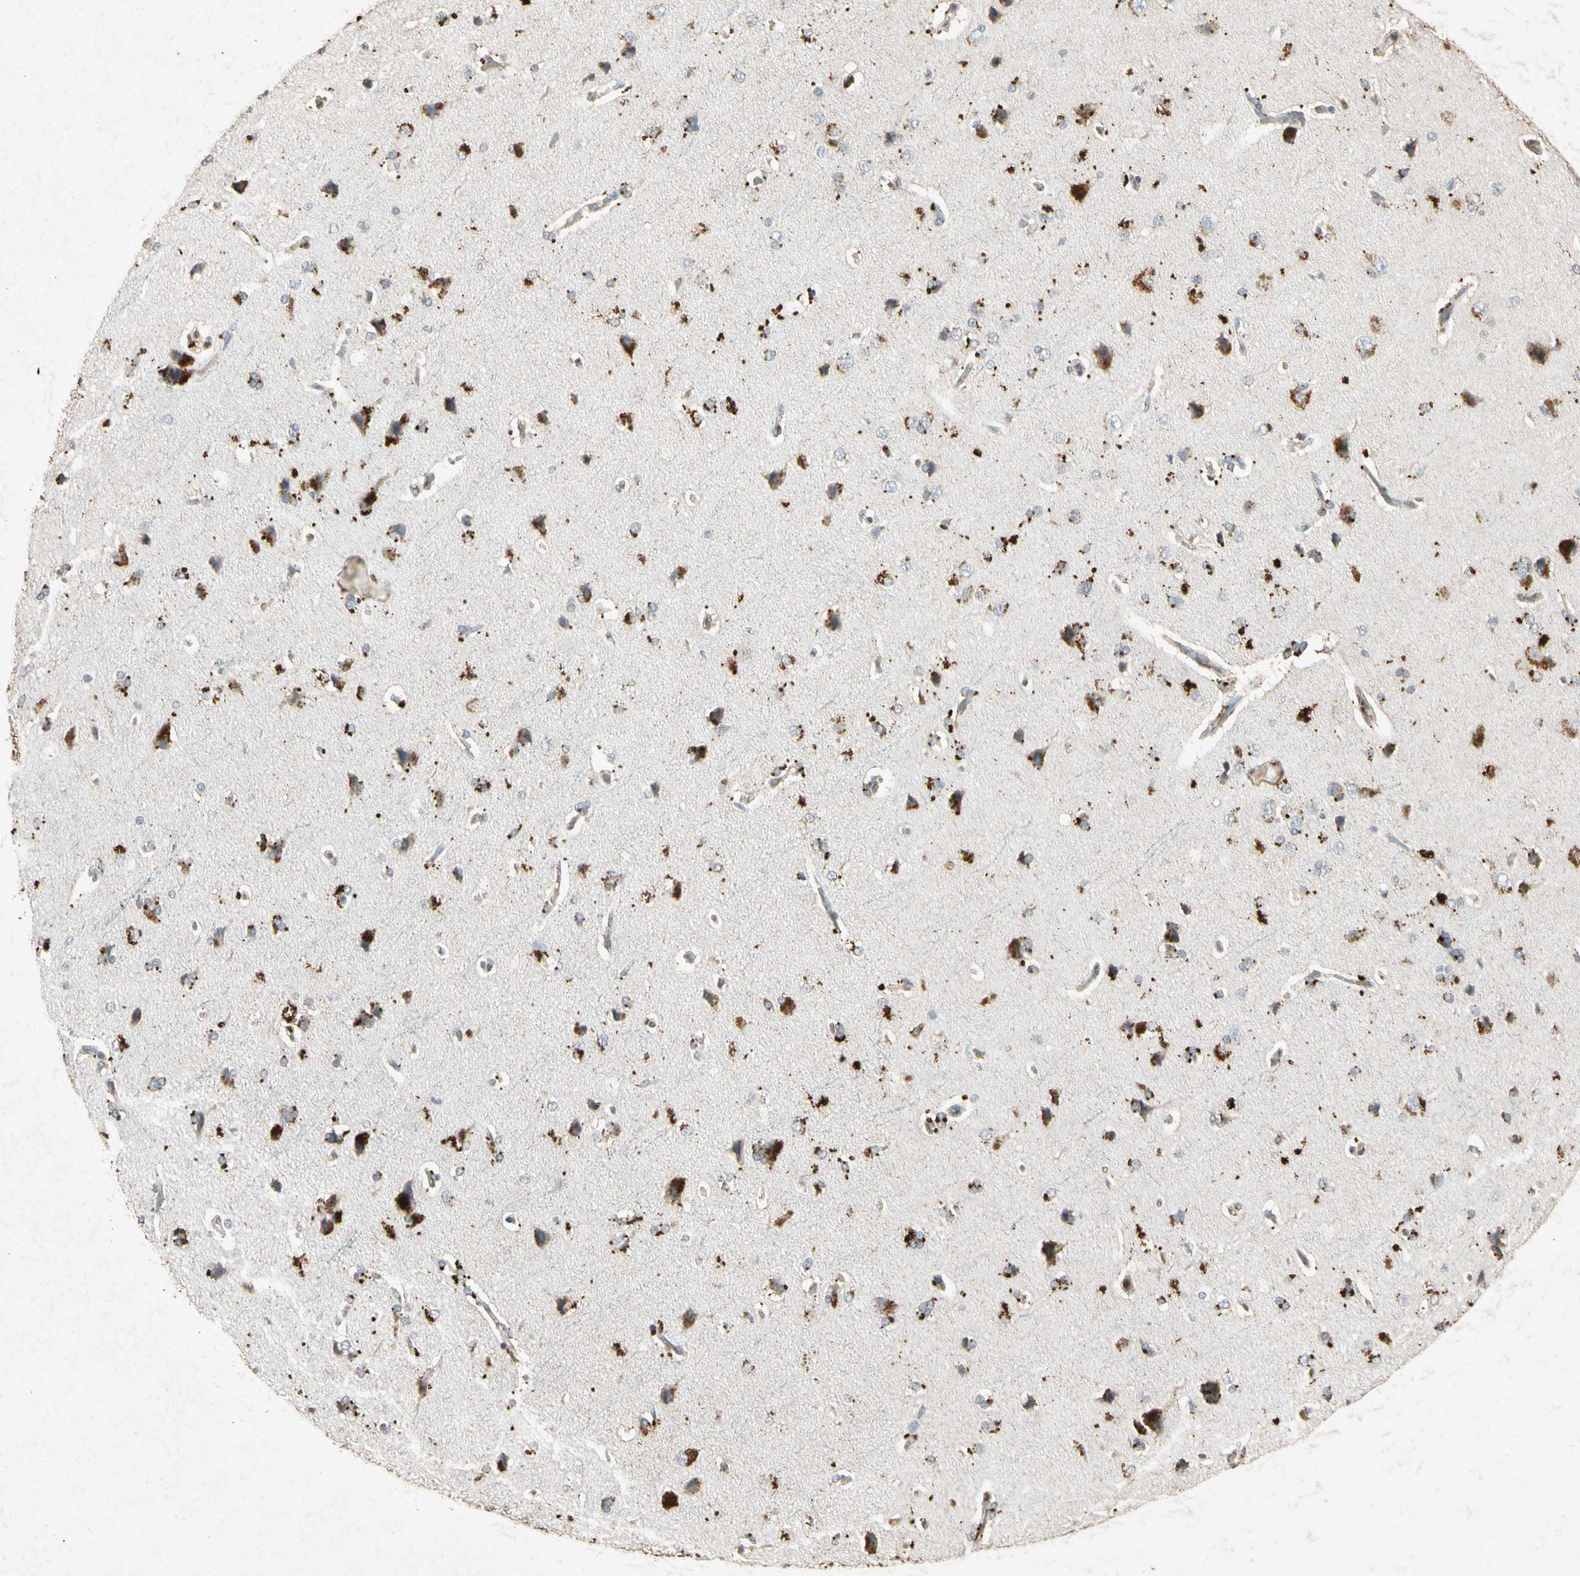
{"staining": {"intensity": "weak", "quantity": ">75%", "location": "cytoplasmic/membranous"}, "tissue": "cerebral cortex", "cell_type": "Endothelial cells", "image_type": "normal", "snomed": [{"axis": "morphology", "description": "Normal tissue, NOS"}, {"axis": "topography", "description": "Cerebral cortex"}], "caption": "A brown stain highlights weak cytoplasmic/membranous positivity of a protein in endothelial cells of unremarkable human cerebral cortex. Immunohistochemistry (ihc) stains the protein of interest in brown and the nuclei are stained blue.", "gene": "MSRB1", "patient": {"sex": "male", "age": 62}}